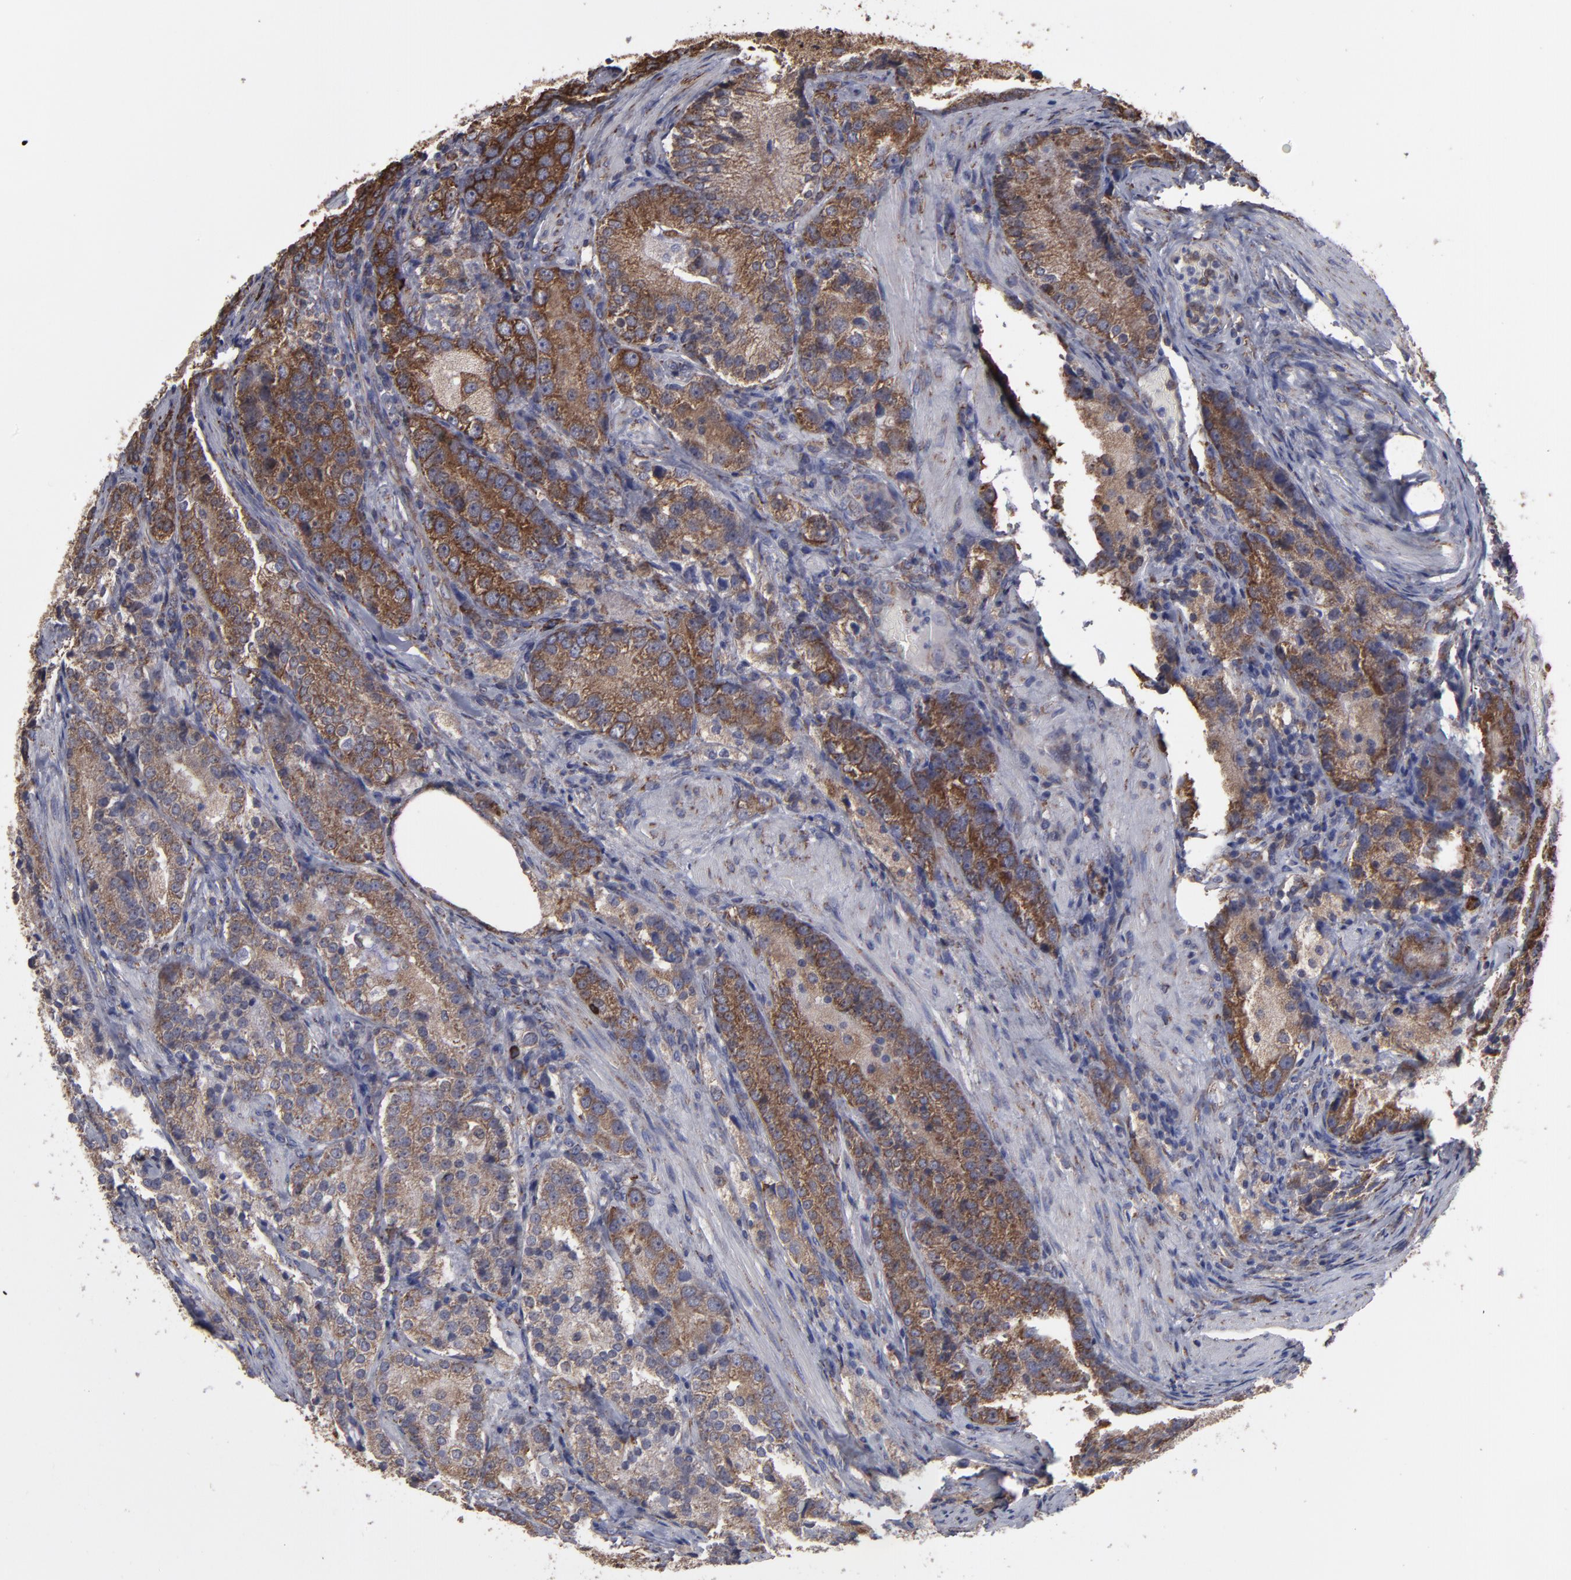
{"staining": {"intensity": "moderate", "quantity": ">75%", "location": "cytoplasmic/membranous"}, "tissue": "prostate cancer", "cell_type": "Tumor cells", "image_type": "cancer", "snomed": [{"axis": "morphology", "description": "Adenocarcinoma, High grade"}, {"axis": "topography", "description": "Prostate"}], "caption": "A brown stain labels moderate cytoplasmic/membranous staining of a protein in prostate cancer (adenocarcinoma (high-grade)) tumor cells. (Stains: DAB (3,3'-diaminobenzidine) in brown, nuclei in blue, Microscopy: brightfield microscopy at high magnification).", "gene": "SND1", "patient": {"sex": "male", "age": 63}}